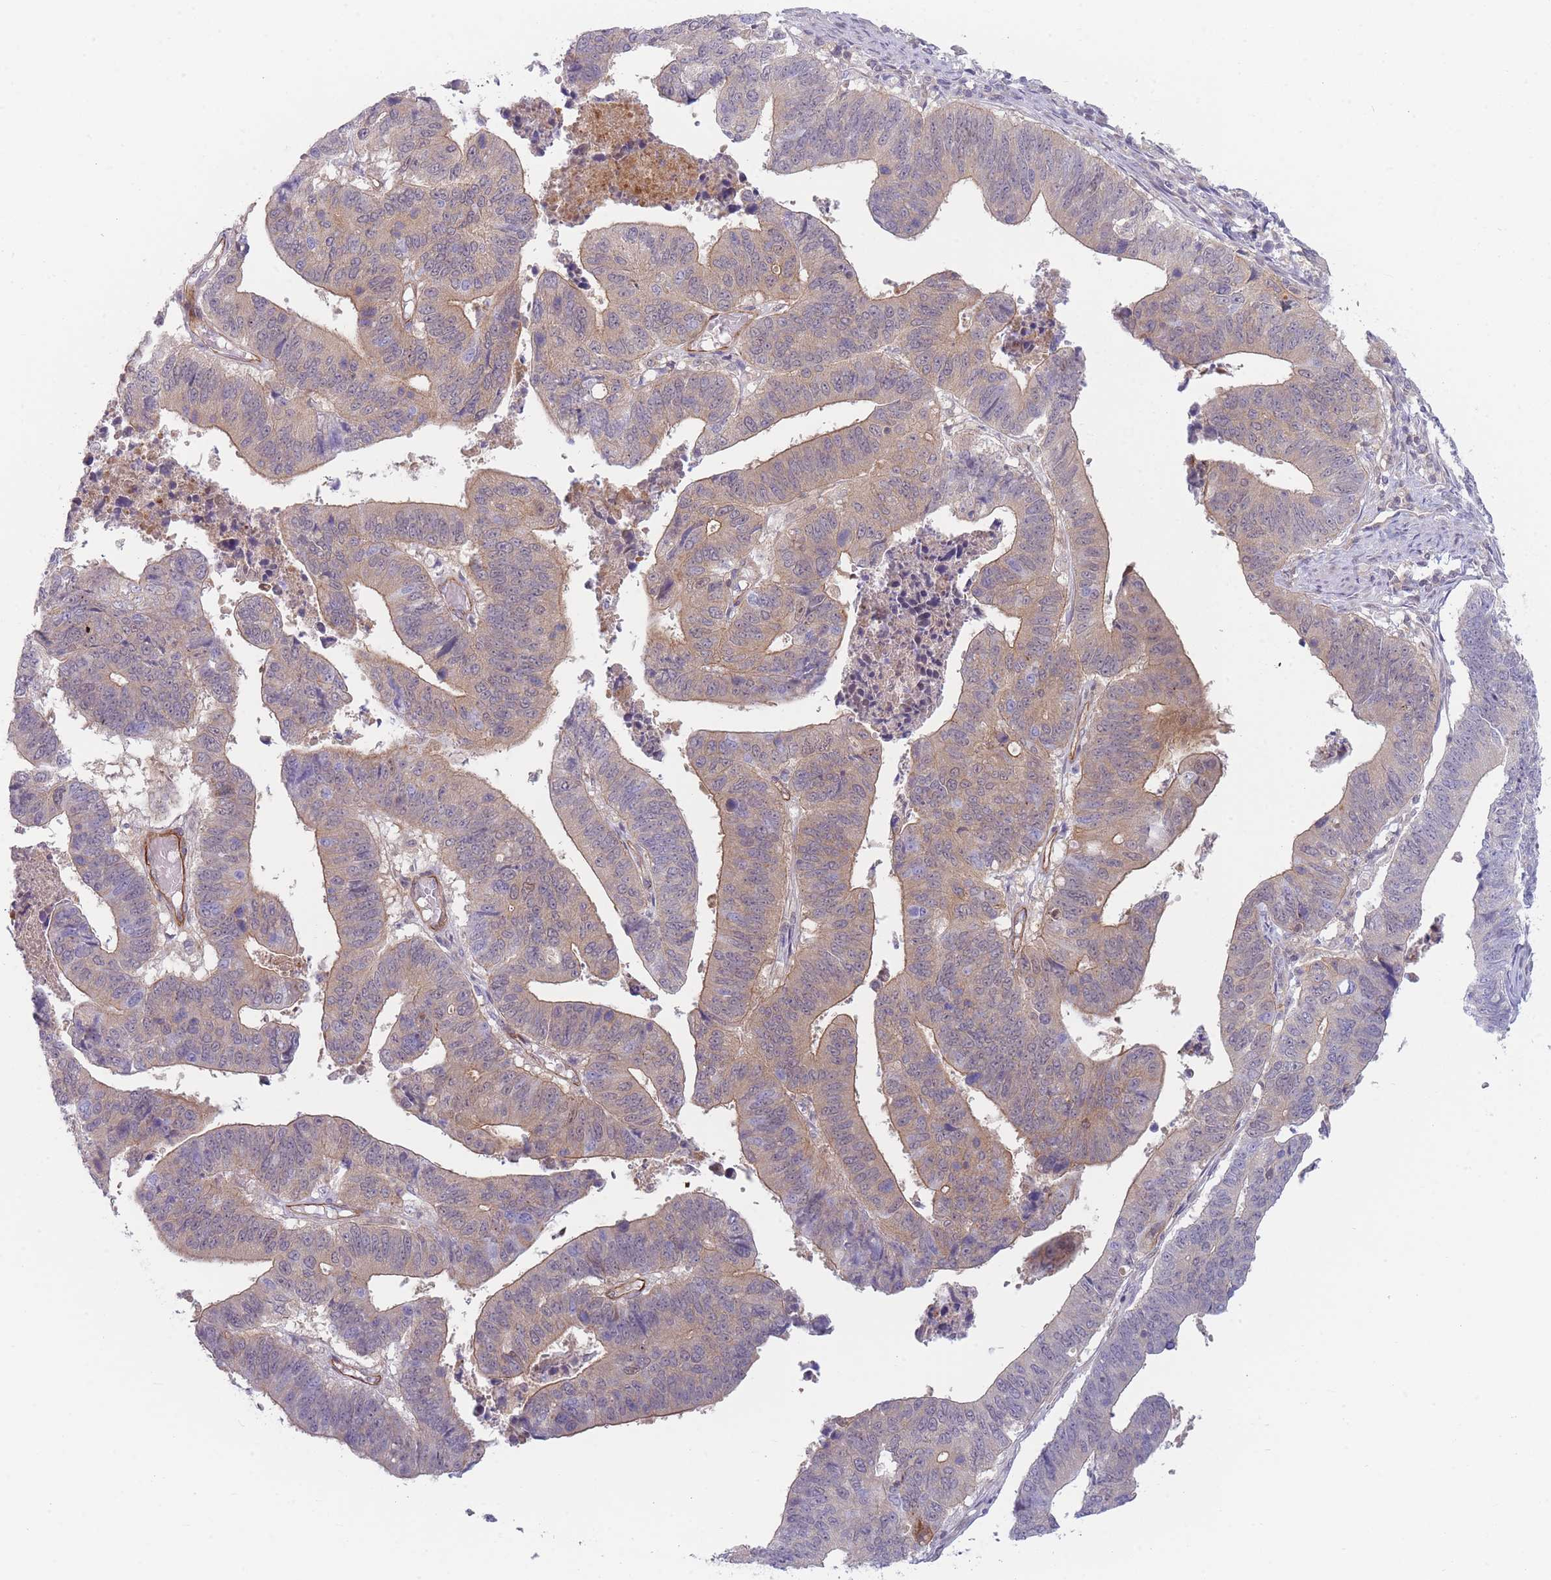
{"staining": {"intensity": "weak", "quantity": "25%-75%", "location": "cytoplasmic/membranous,nuclear"}, "tissue": "stomach cancer", "cell_type": "Tumor cells", "image_type": "cancer", "snomed": [{"axis": "morphology", "description": "Adenocarcinoma, NOS"}, {"axis": "topography", "description": "Stomach"}], "caption": "Protein analysis of adenocarcinoma (stomach) tissue reveals weak cytoplasmic/membranous and nuclear positivity in about 25%-75% of tumor cells. The protein of interest is stained brown, and the nuclei are stained in blue (DAB IHC with brightfield microscopy, high magnification).", "gene": "IFNA6", "patient": {"sex": "male", "age": 59}}